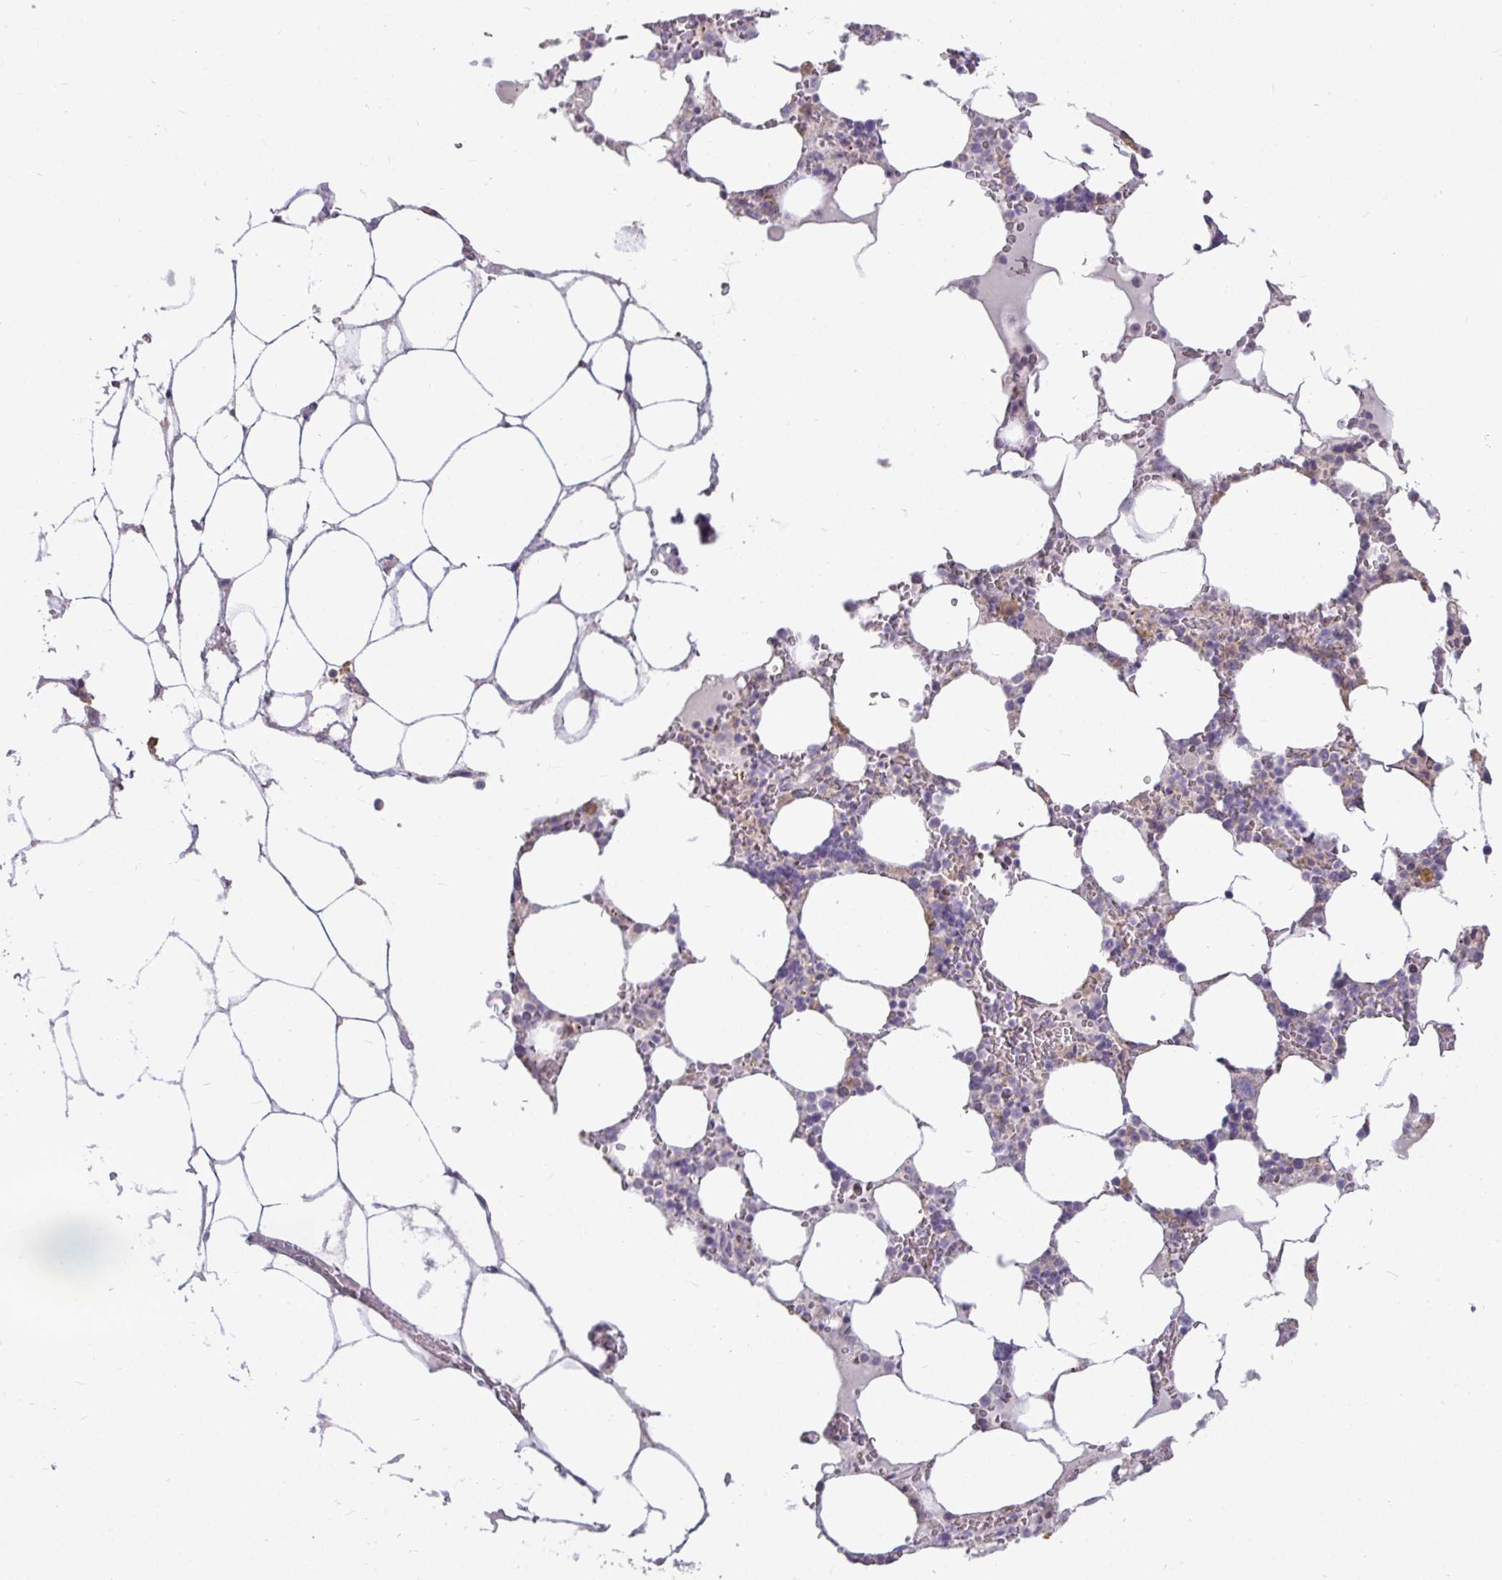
{"staining": {"intensity": "moderate", "quantity": "<25%", "location": "cytoplasmic/membranous"}, "tissue": "bone marrow", "cell_type": "Hematopoietic cells", "image_type": "normal", "snomed": [{"axis": "morphology", "description": "Normal tissue, NOS"}, {"axis": "topography", "description": "Bone marrow"}], "caption": "A brown stain shows moderate cytoplasmic/membranous positivity of a protein in hematopoietic cells of normal bone marrow.", "gene": "STRIP1", "patient": {"sex": "male", "age": 64}}